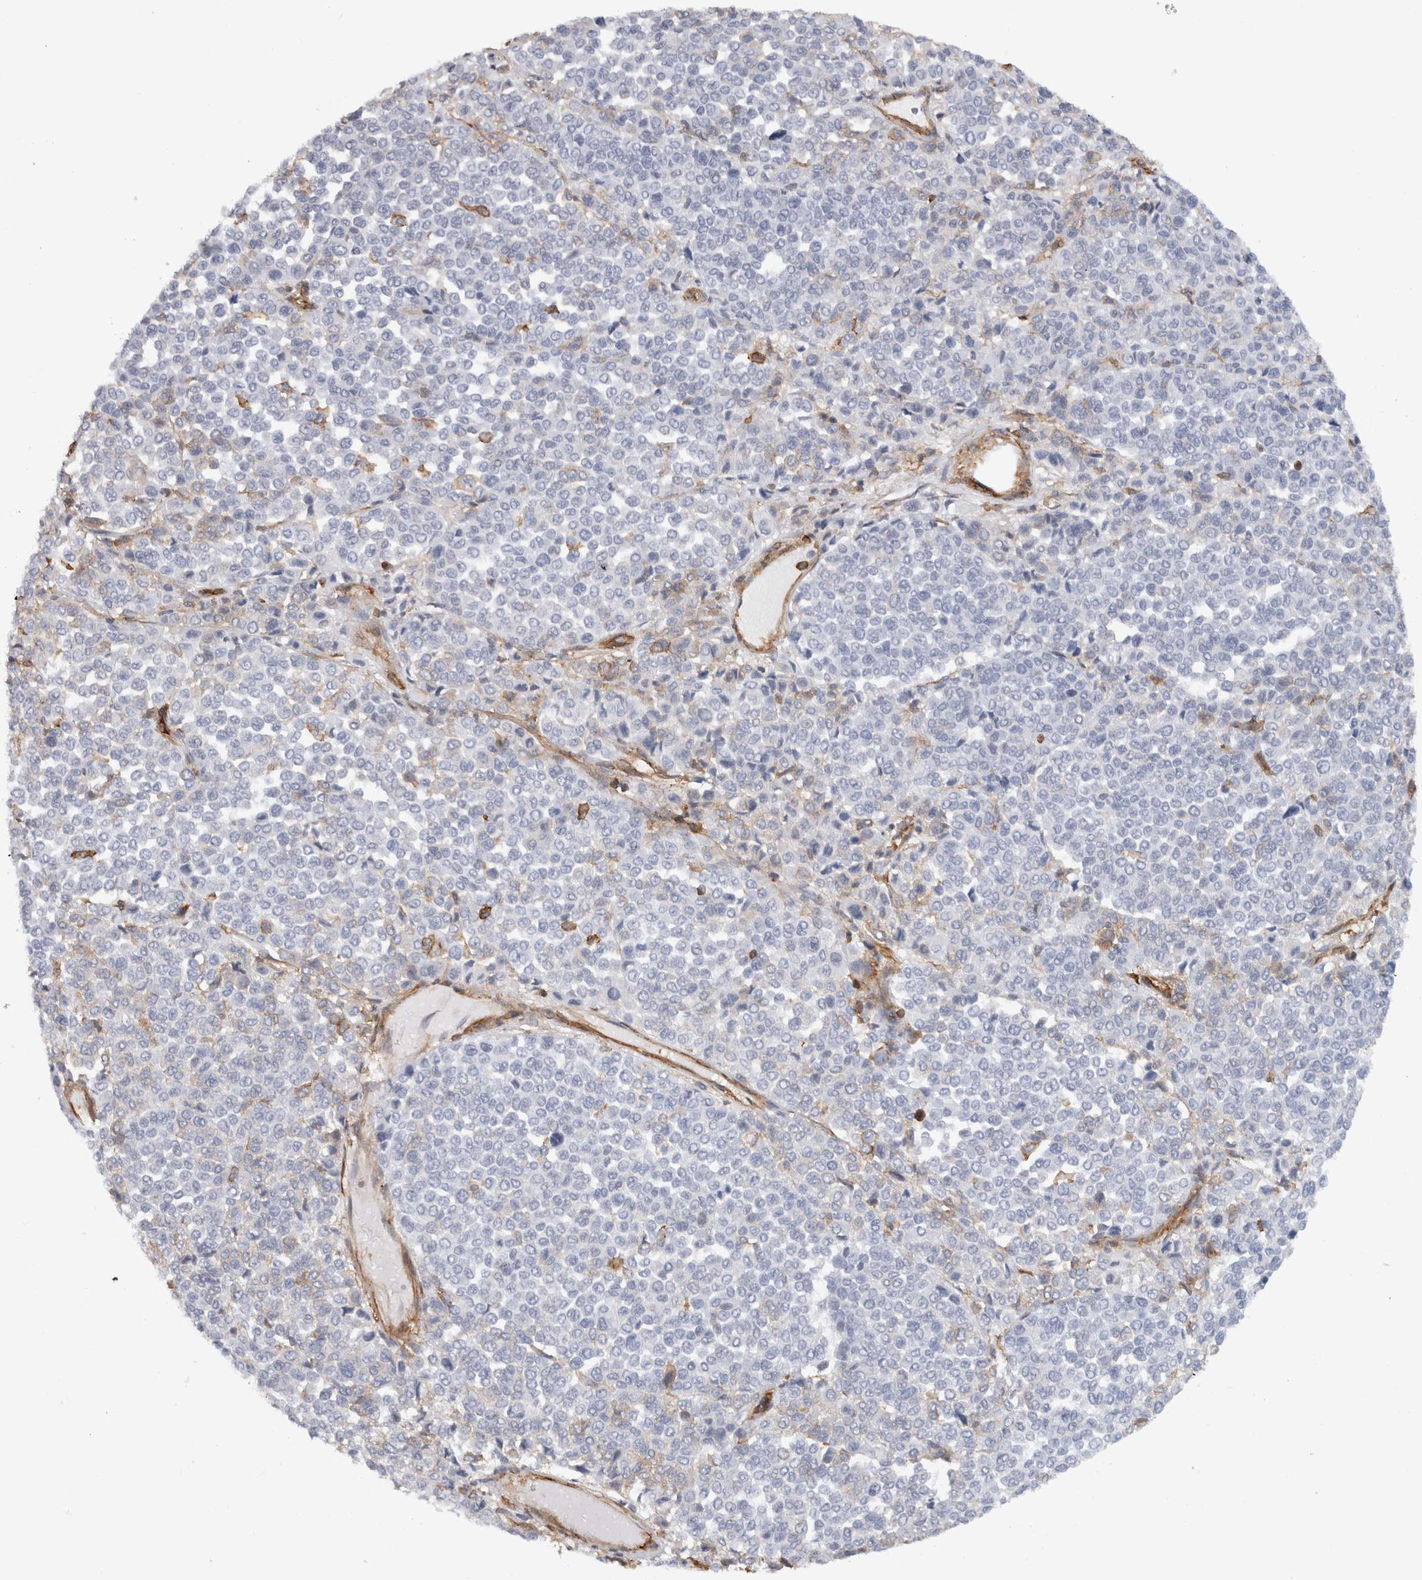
{"staining": {"intensity": "negative", "quantity": "none", "location": "none"}, "tissue": "melanoma", "cell_type": "Tumor cells", "image_type": "cancer", "snomed": [{"axis": "morphology", "description": "Malignant melanoma, Metastatic site"}, {"axis": "topography", "description": "Pancreas"}], "caption": "Histopathology image shows no protein expression in tumor cells of melanoma tissue.", "gene": "AHNAK", "patient": {"sex": "female", "age": 30}}